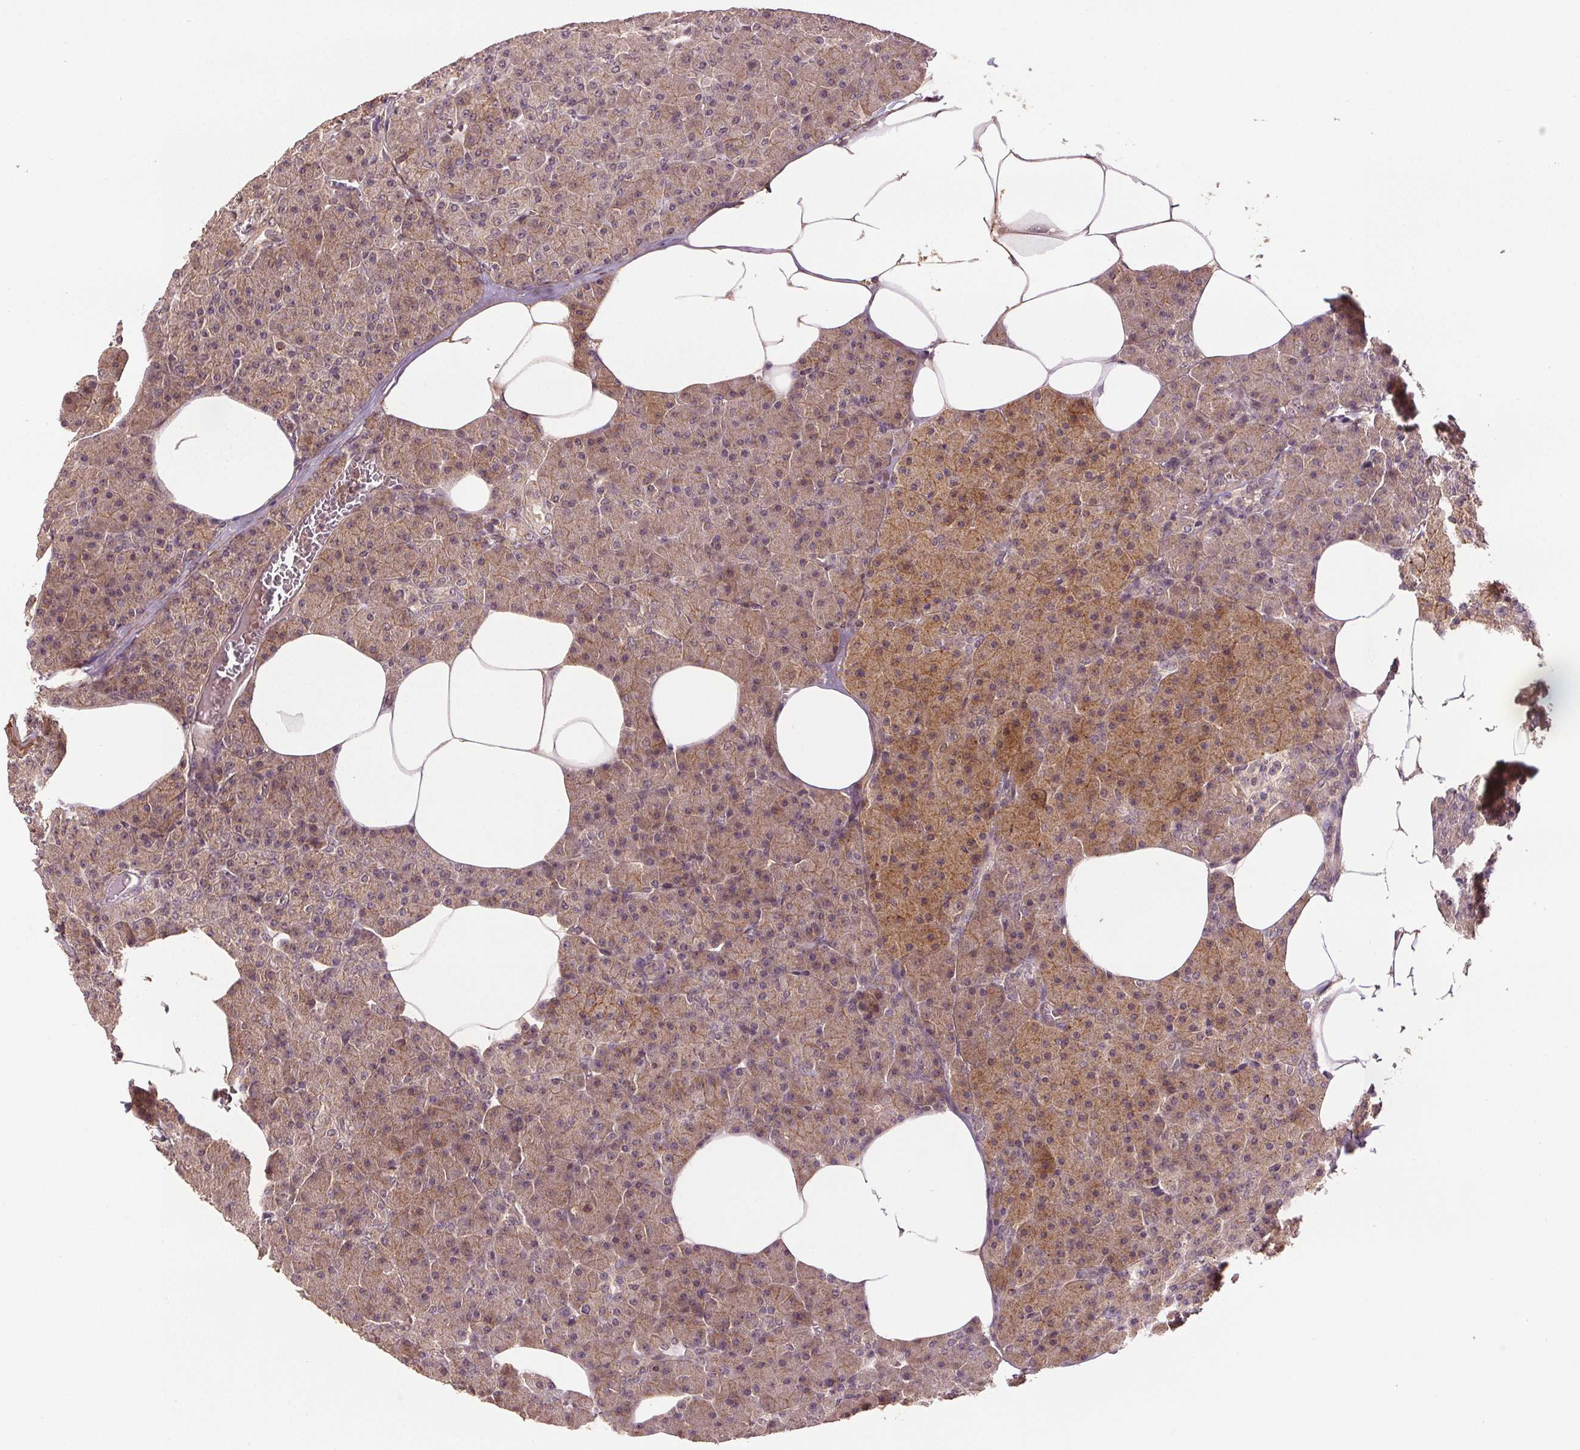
{"staining": {"intensity": "moderate", "quantity": ">75%", "location": "cytoplasmic/membranous"}, "tissue": "pancreas", "cell_type": "Exocrine glandular cells", "image_type": "normal", "snomed": [{"axis": "morphology", "description": "Normal tissue, NOS"}, {"axis": "topography", "description": "Pancreas"}], "caption": "Immunohistochemical staining of unremarkable pancreas demonstrates >75% levels of moderate cytoplasmic/membranous protein staining in about >75% of exocrine glandular cells. Immunohistochemistry (ihc) stains the protein in brown and the nuclei are stained blue.", "gene": "EPHB3", "patient": {"sex": "female", "age": 45}}